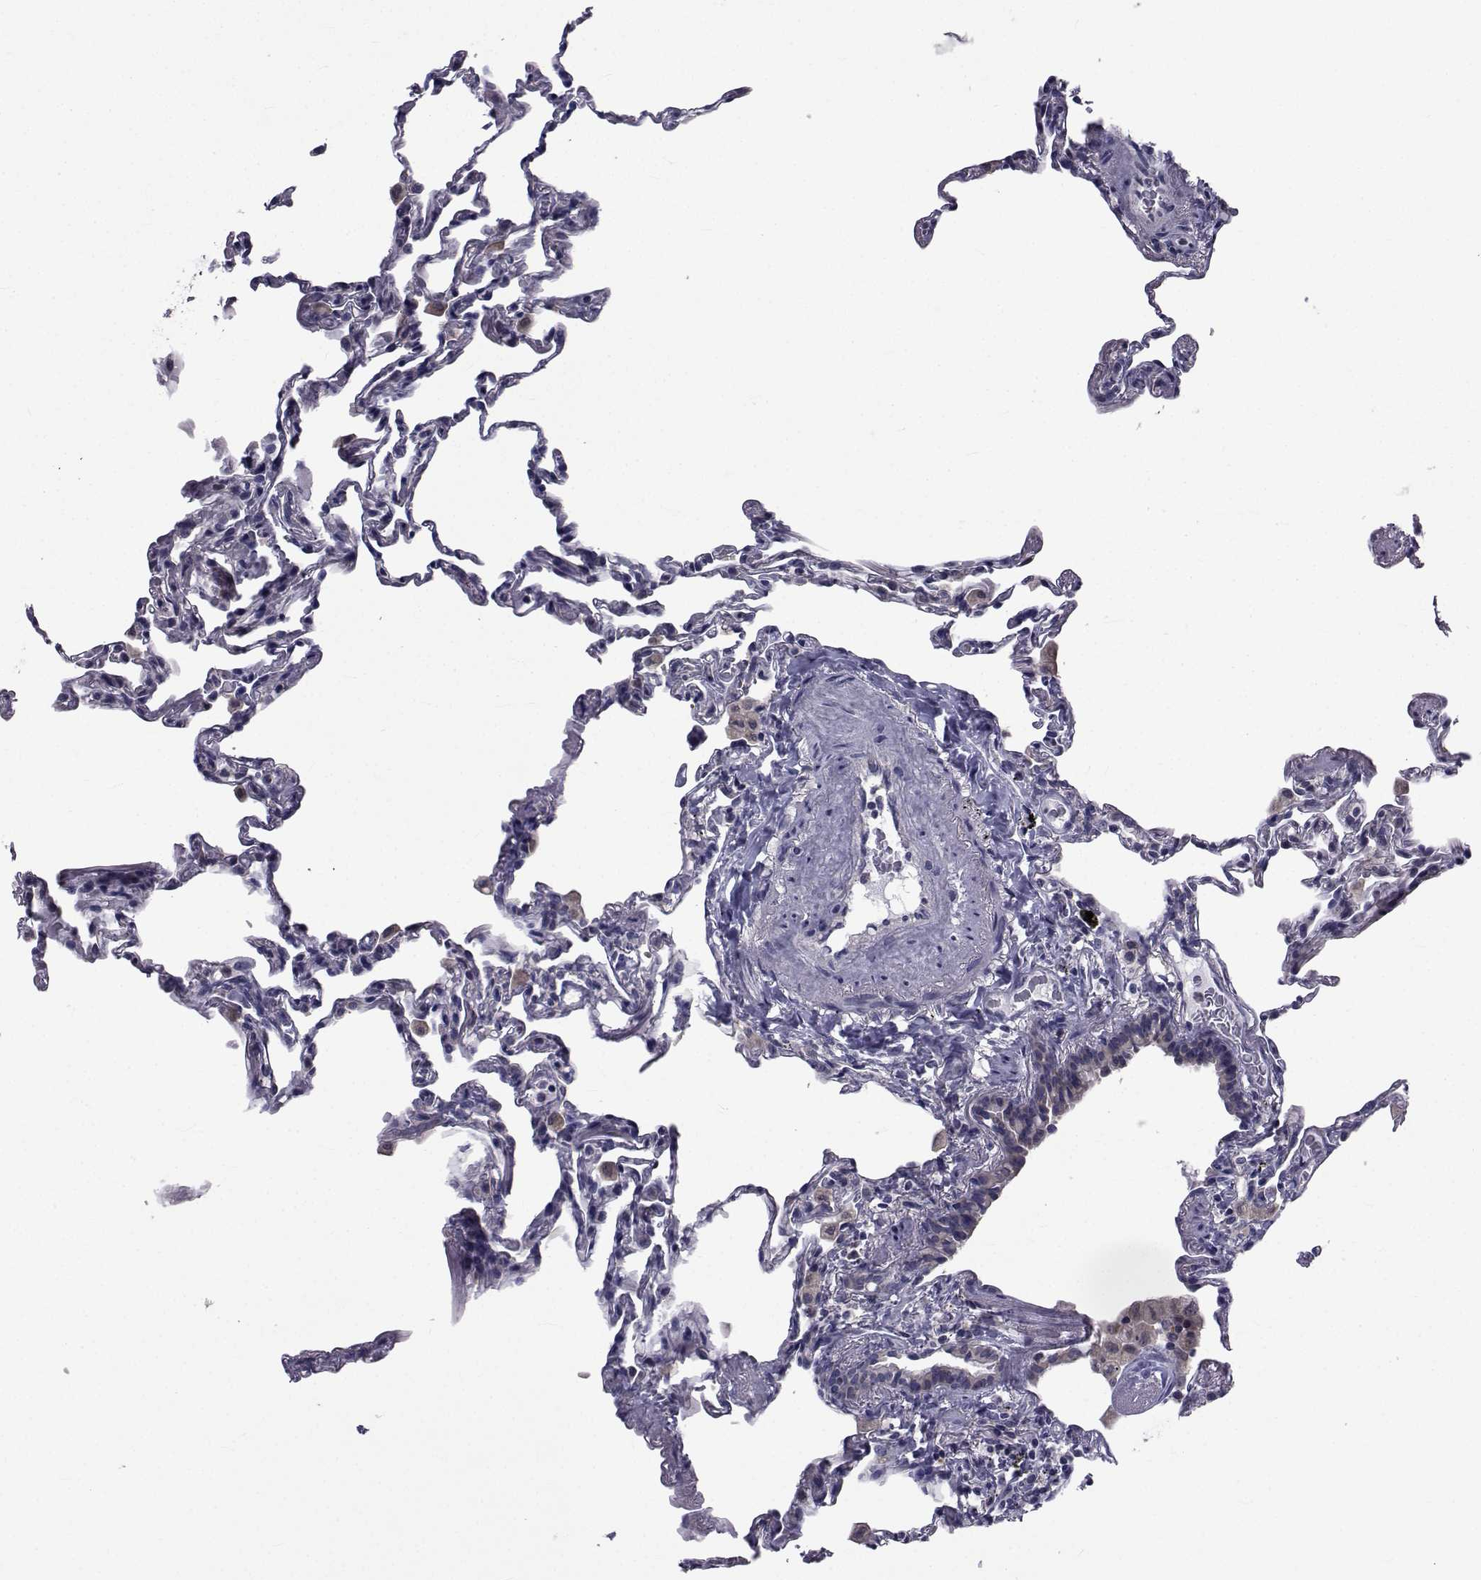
{"staining": {"intensity": "negative", "quantity": "none", "location": "none"}, "tissue": "lung", "cell_type": "Alveolar cells", "image_type": "normal", "snomed": [{"axis": "morphology", "description": "Normal tissue, NOS"}, {"axis": "topography", "description": "Lung"}], "caption": "This is an IHC micrograph of benign lung. There is no staining in alveolar cells.", "gene": "SLC30A10", "patient": {"sex": "female", "age": 57}}